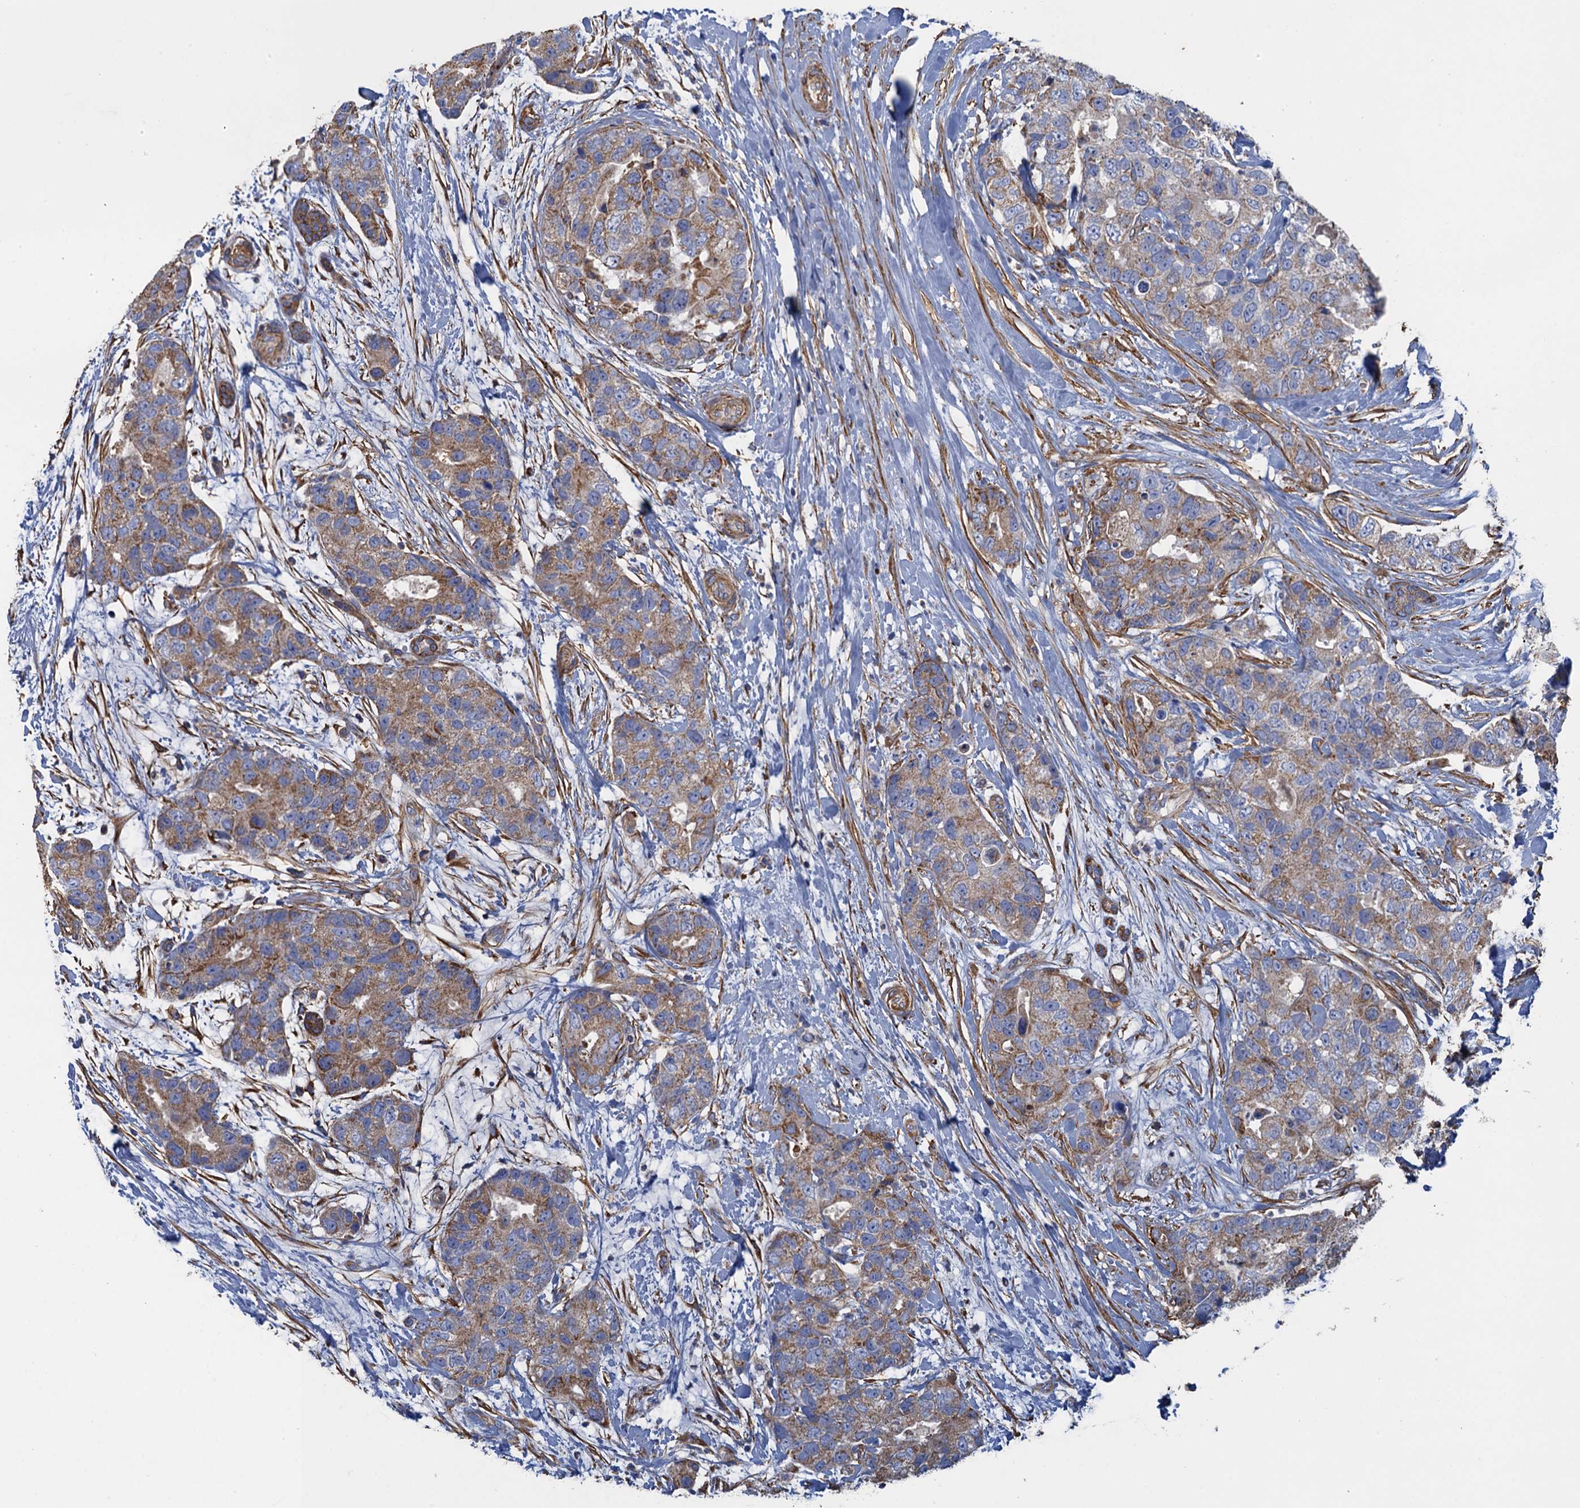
{"staining": {"intensity": "moderate", "quantity": "25%-75%", "location": "cytoplasmic/membranous"}, "tissue": "breast cancer", "cell_type": "Tumor cells", "image_type": "cancer", "snomed": [{"axis": "morphology", "description": "Duct carcinoma"}, {"axis": "topography", "description": "Breast"}], "caption": "Intraductal carcinoma (breast) stained for a protein (brown) shows moderate cytoplasmic/membranous positive positivity in approximately 25%-75% of tumor cells.", "gene": "GCSH", "patient": {"sex": "female", "age": 62}}